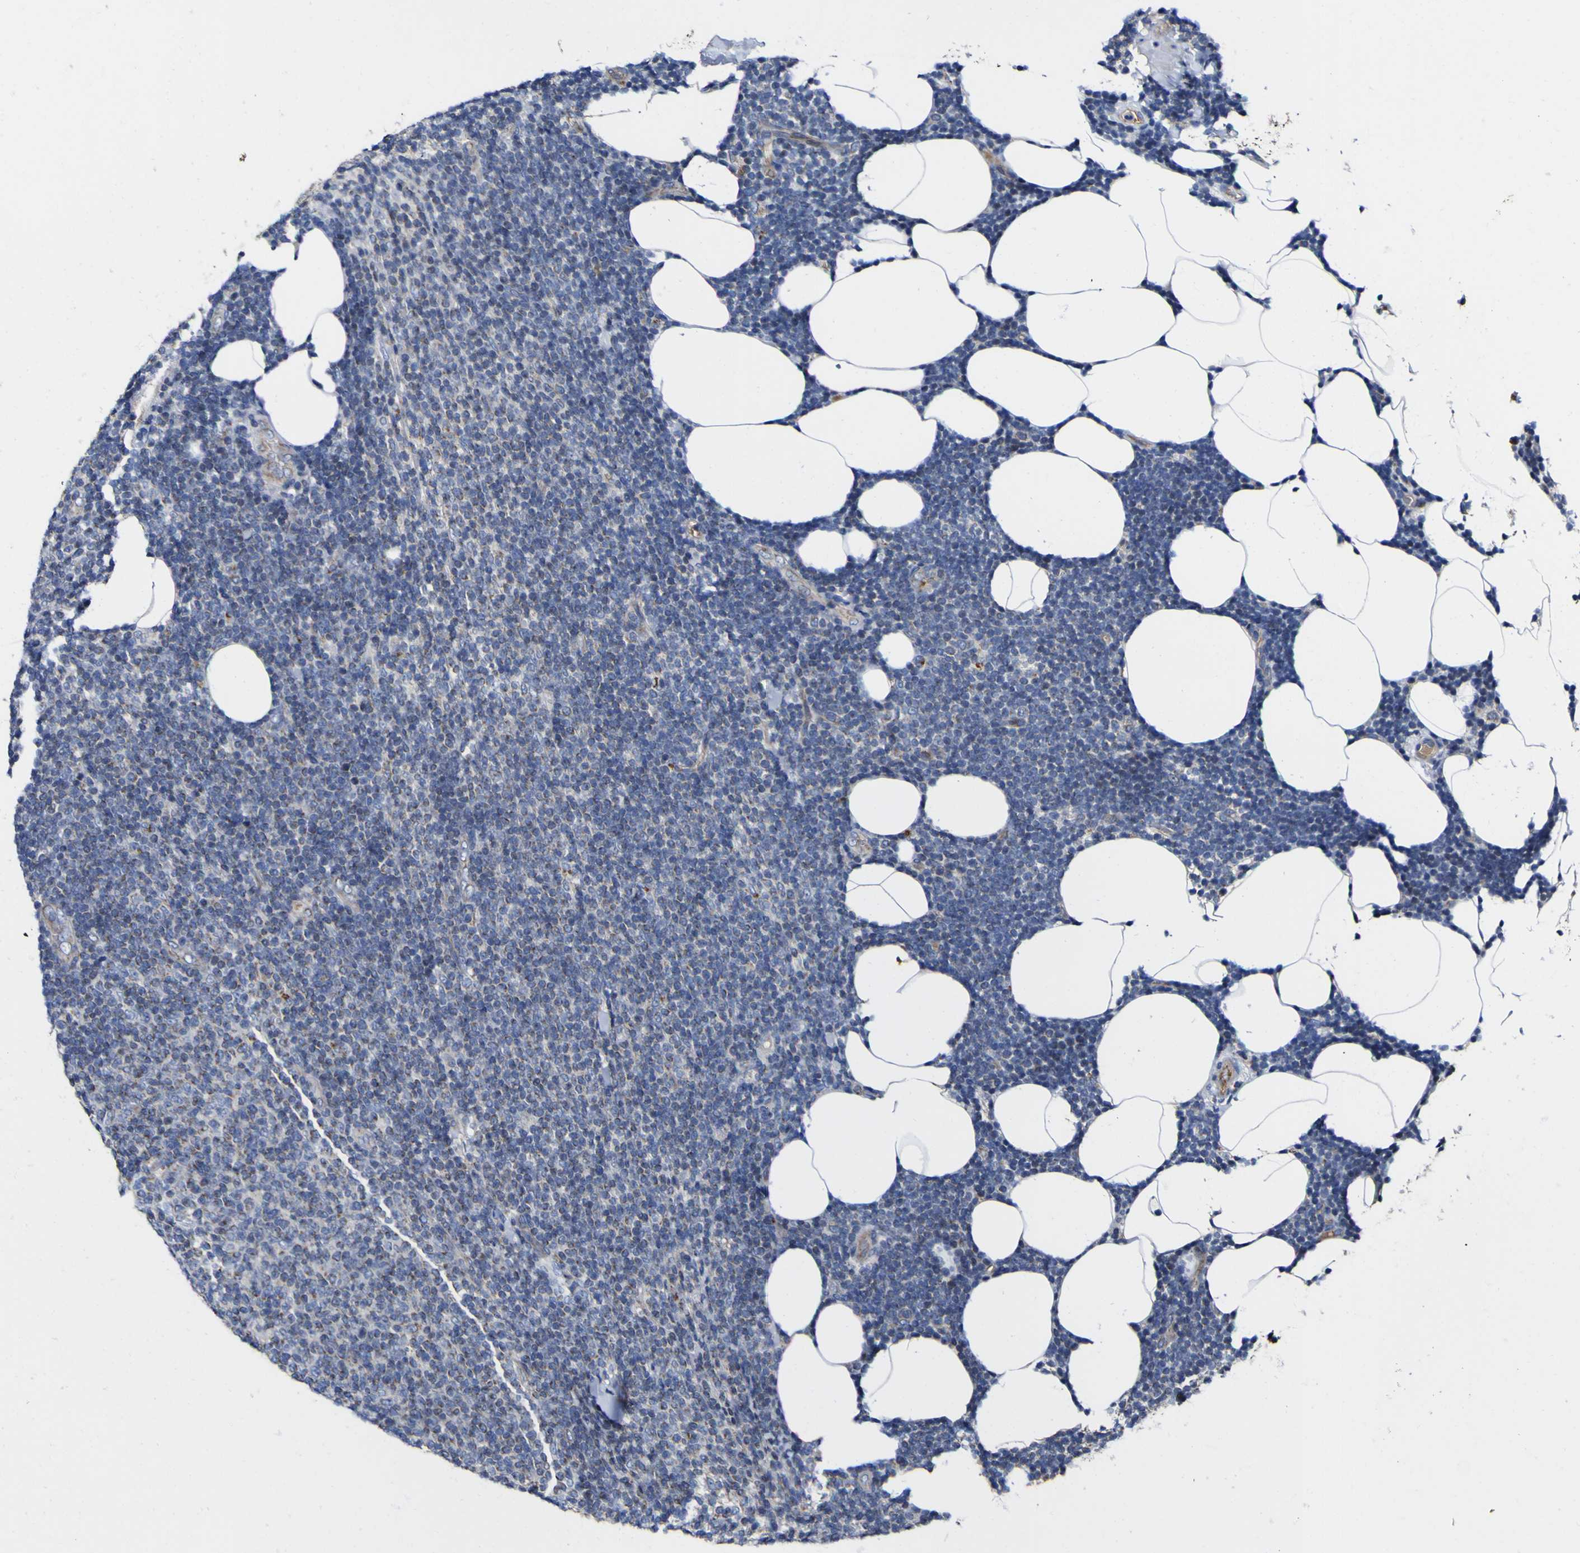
{"staining": {"intensity": "negative", "quantity": "none", "location": "none"}, "tissue": "lymphoma", "cell_type": "Tumor cells", "image_type": "cancer", "snomed": [{"axis": "morphology", "description": "Malignant lymphoma, non-Hodgkin's type, Low grade"}, {"axis": "topography", "description": "Lymph node"}], "caption": "Tumor cells are negative for protein expression in human malignant lymphoma, non-Hodgkin's type (low-grade).", "gene": "CCDC90B", "patient": {"sex": "male", "age": 66}}